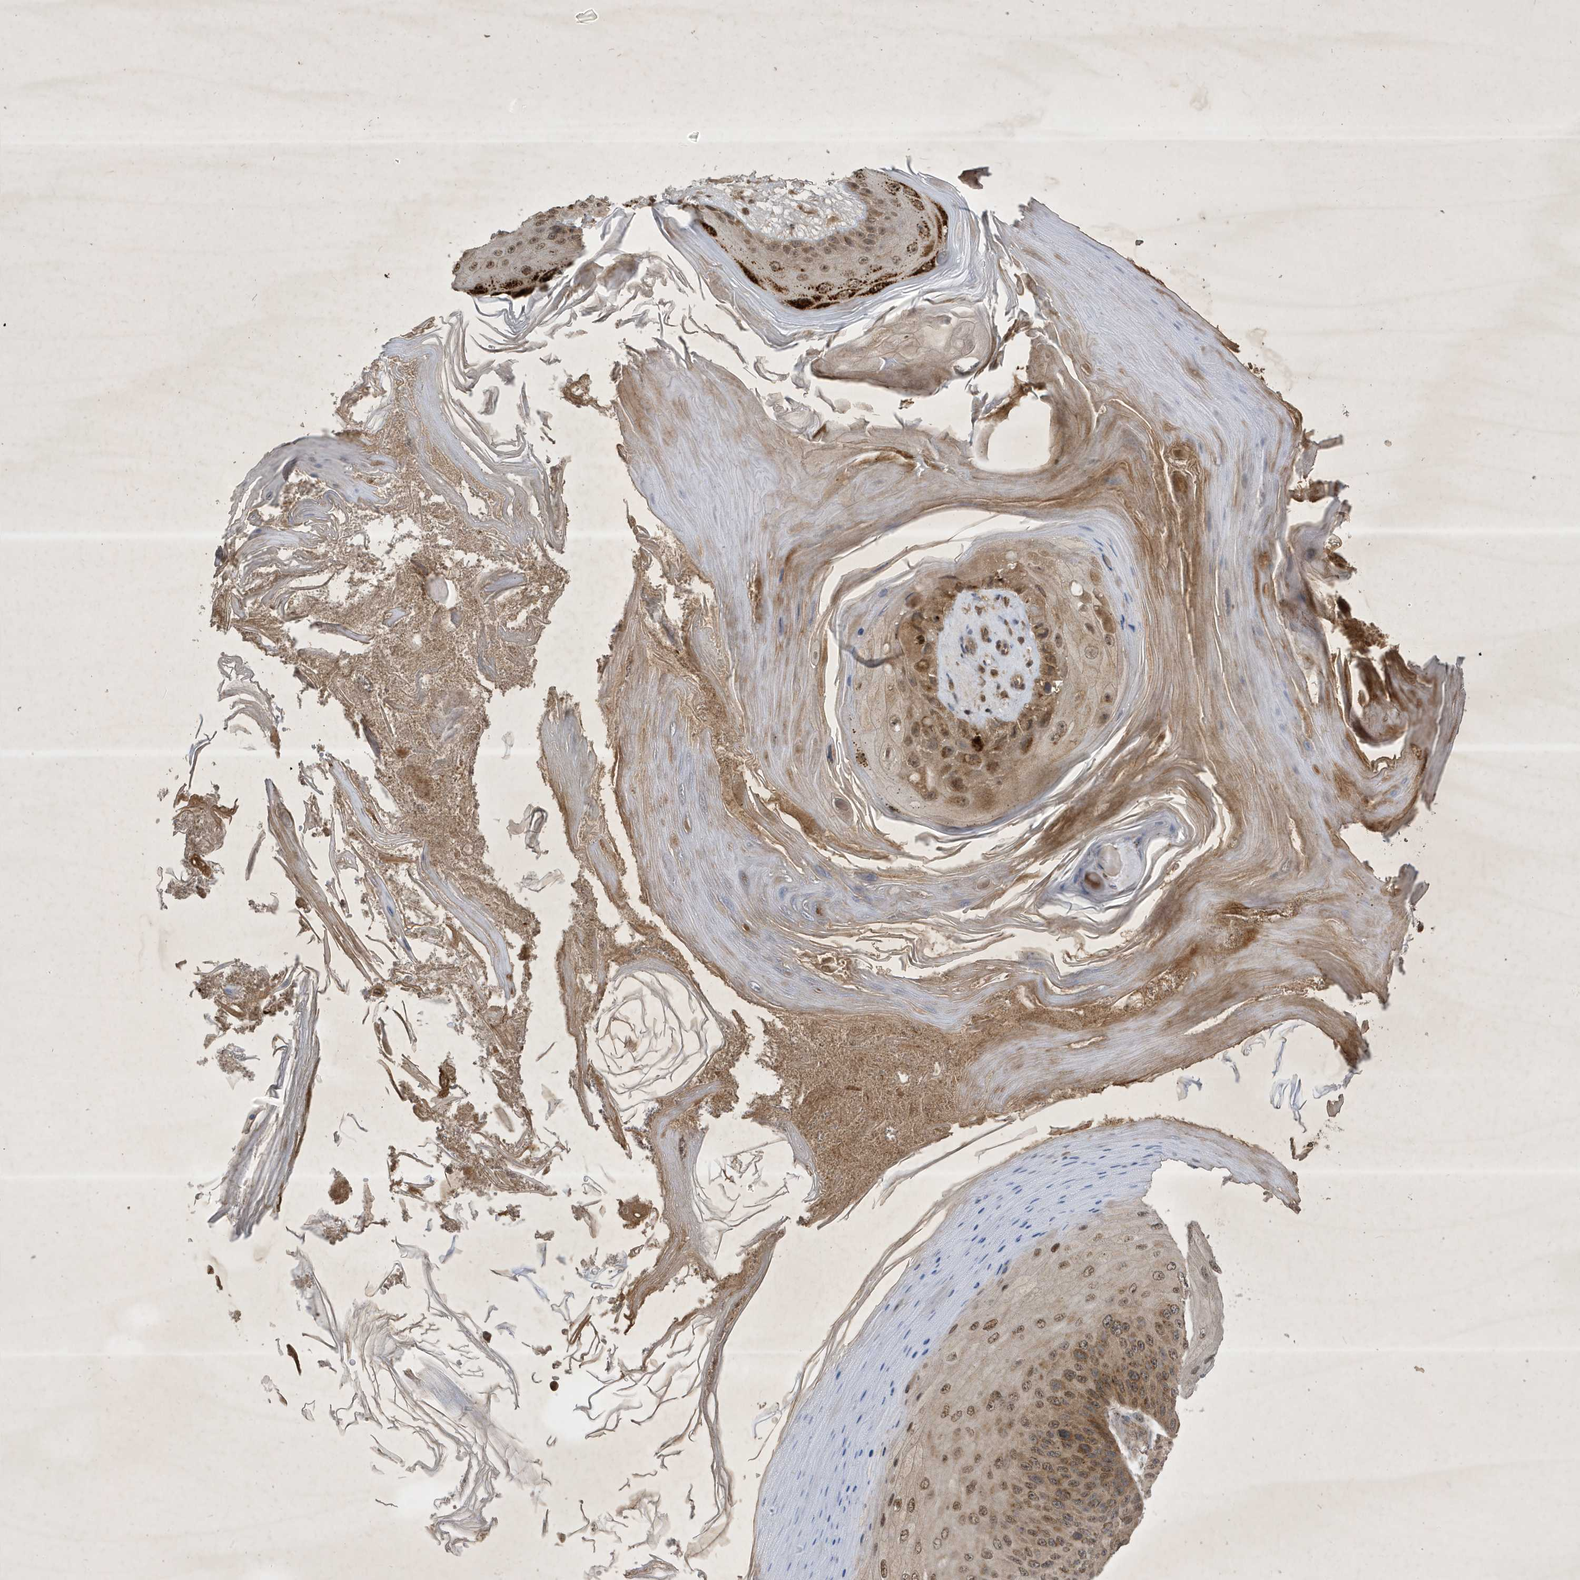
{"staining": {"intensity": "moderate", "quantity": ">75%", "location": "cytoplasmic/membranous,nuclear"}, "tissue": "skin cancer", "cell_type": "Tumor cells", "image_type": "cancer", "snomed": [{"axis": "morphology", "description": "Squamous cell carcinoma, NOS"}, {"axis": "topography", "description": "Skin"}], "caption": "DAB (3,3'-diaminobenzidine) immunohistochemical staining of human skin cancer (squamous cell carcinoma) exhibits moderate cytoplasmic/membranous and nuclear protein staining in approximately >75% of tumor cells.", "gene": "STX10", "patient": {"sex": "female", "age": 88}}